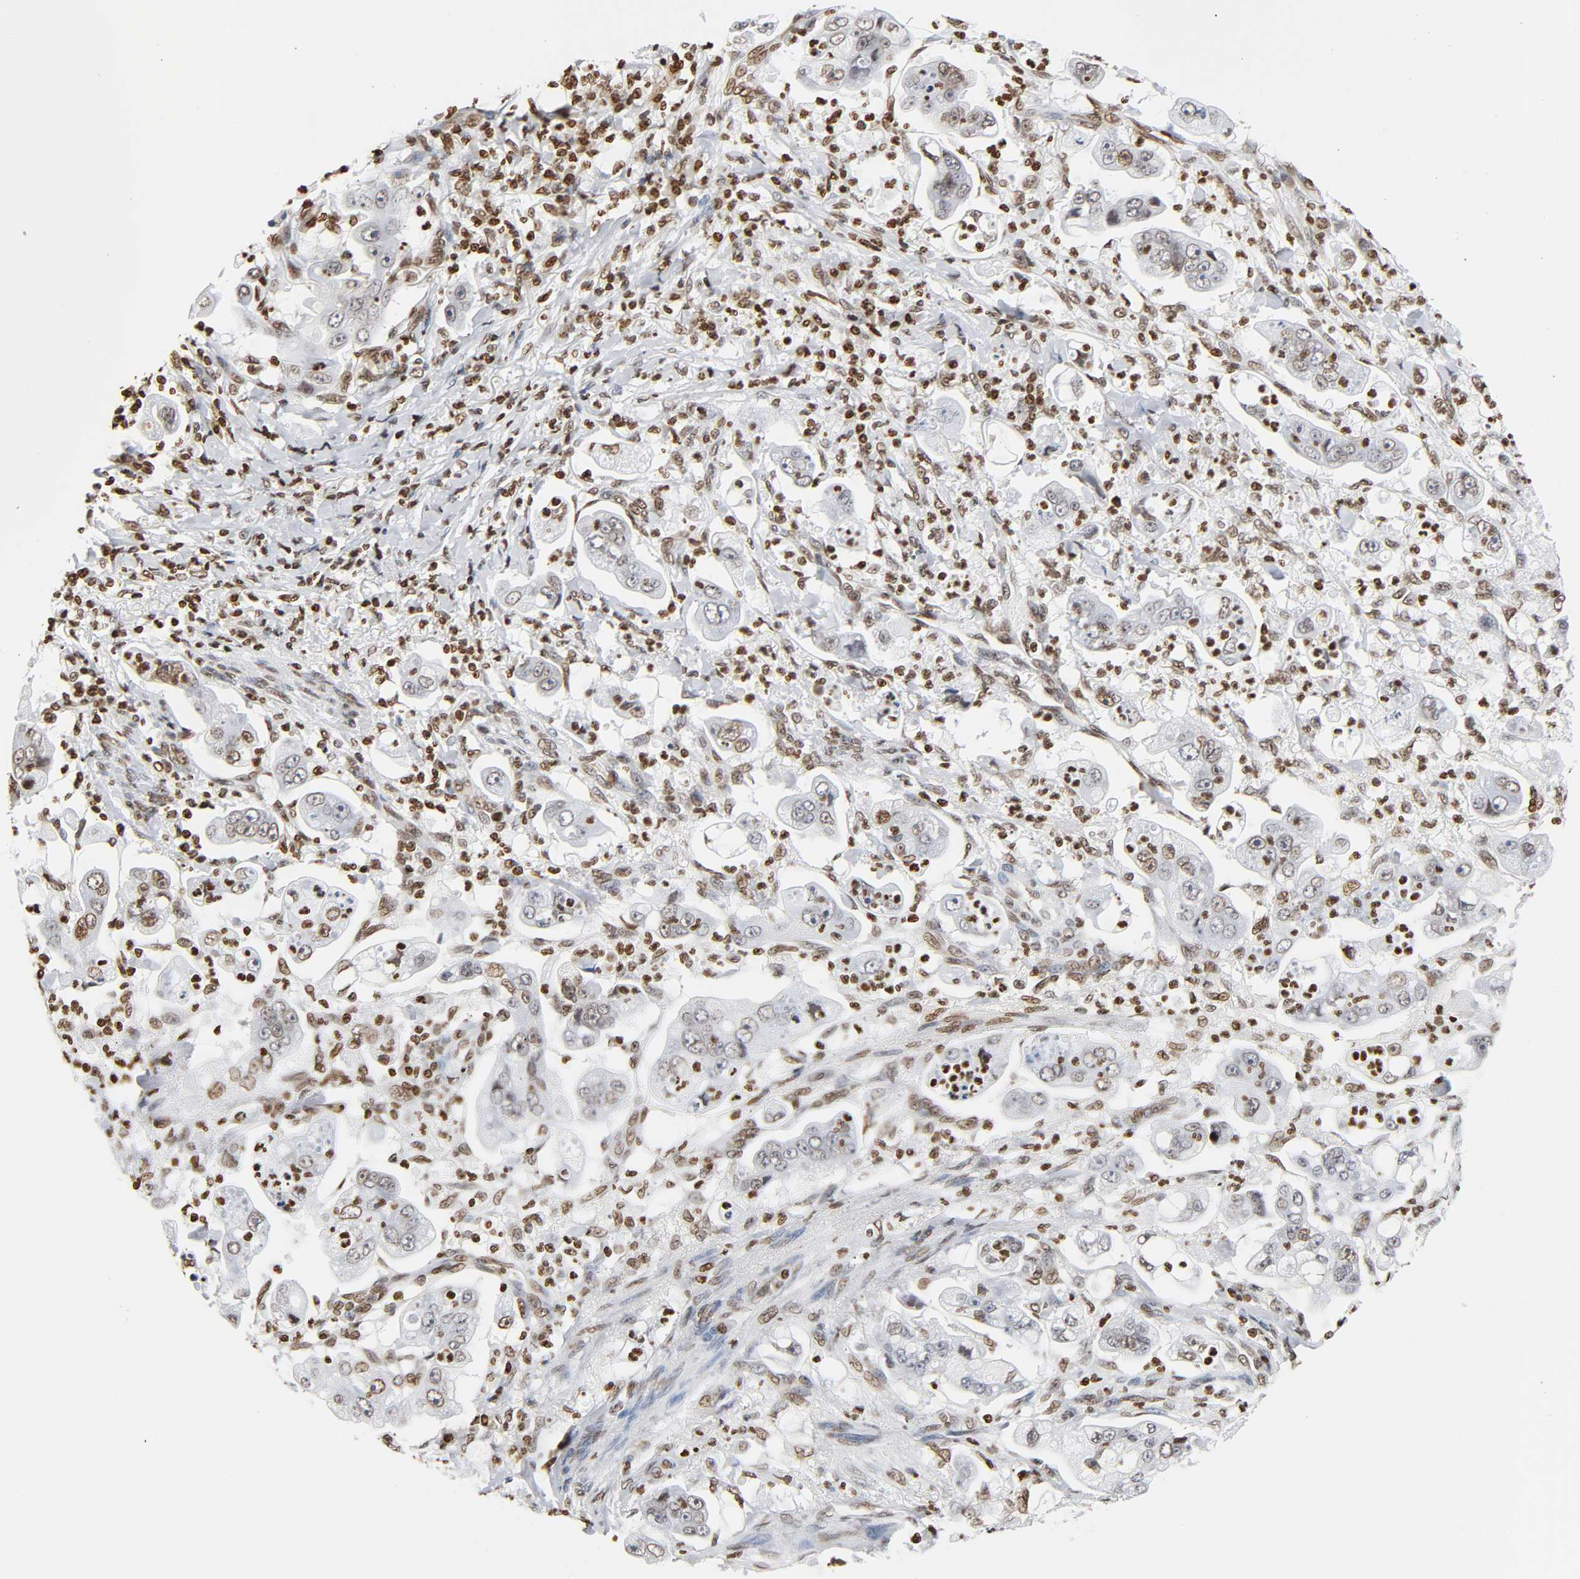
{"staining": {"intensity": "moderate", "quantity": ">75%", "location": "nuclear"}, "tissue": "stomach cancer", "cell_type": "Tumor cells", "image_type": "cancer", "snomed": [{"axis": "morphology", "description": "Adenocarcinoma, NOS"}, {"axis": "topography", "description": "Stomach"}], "caption": "This micrograph demonstrates stomach cancer stained with IHC to label a protein in brown. The nuclear of tumor cells show moderate positivity for the protein. Nuclei are counter-stained blue.", "gene": "HOXA6", "patient": {"sex": "male", "age": 62}}